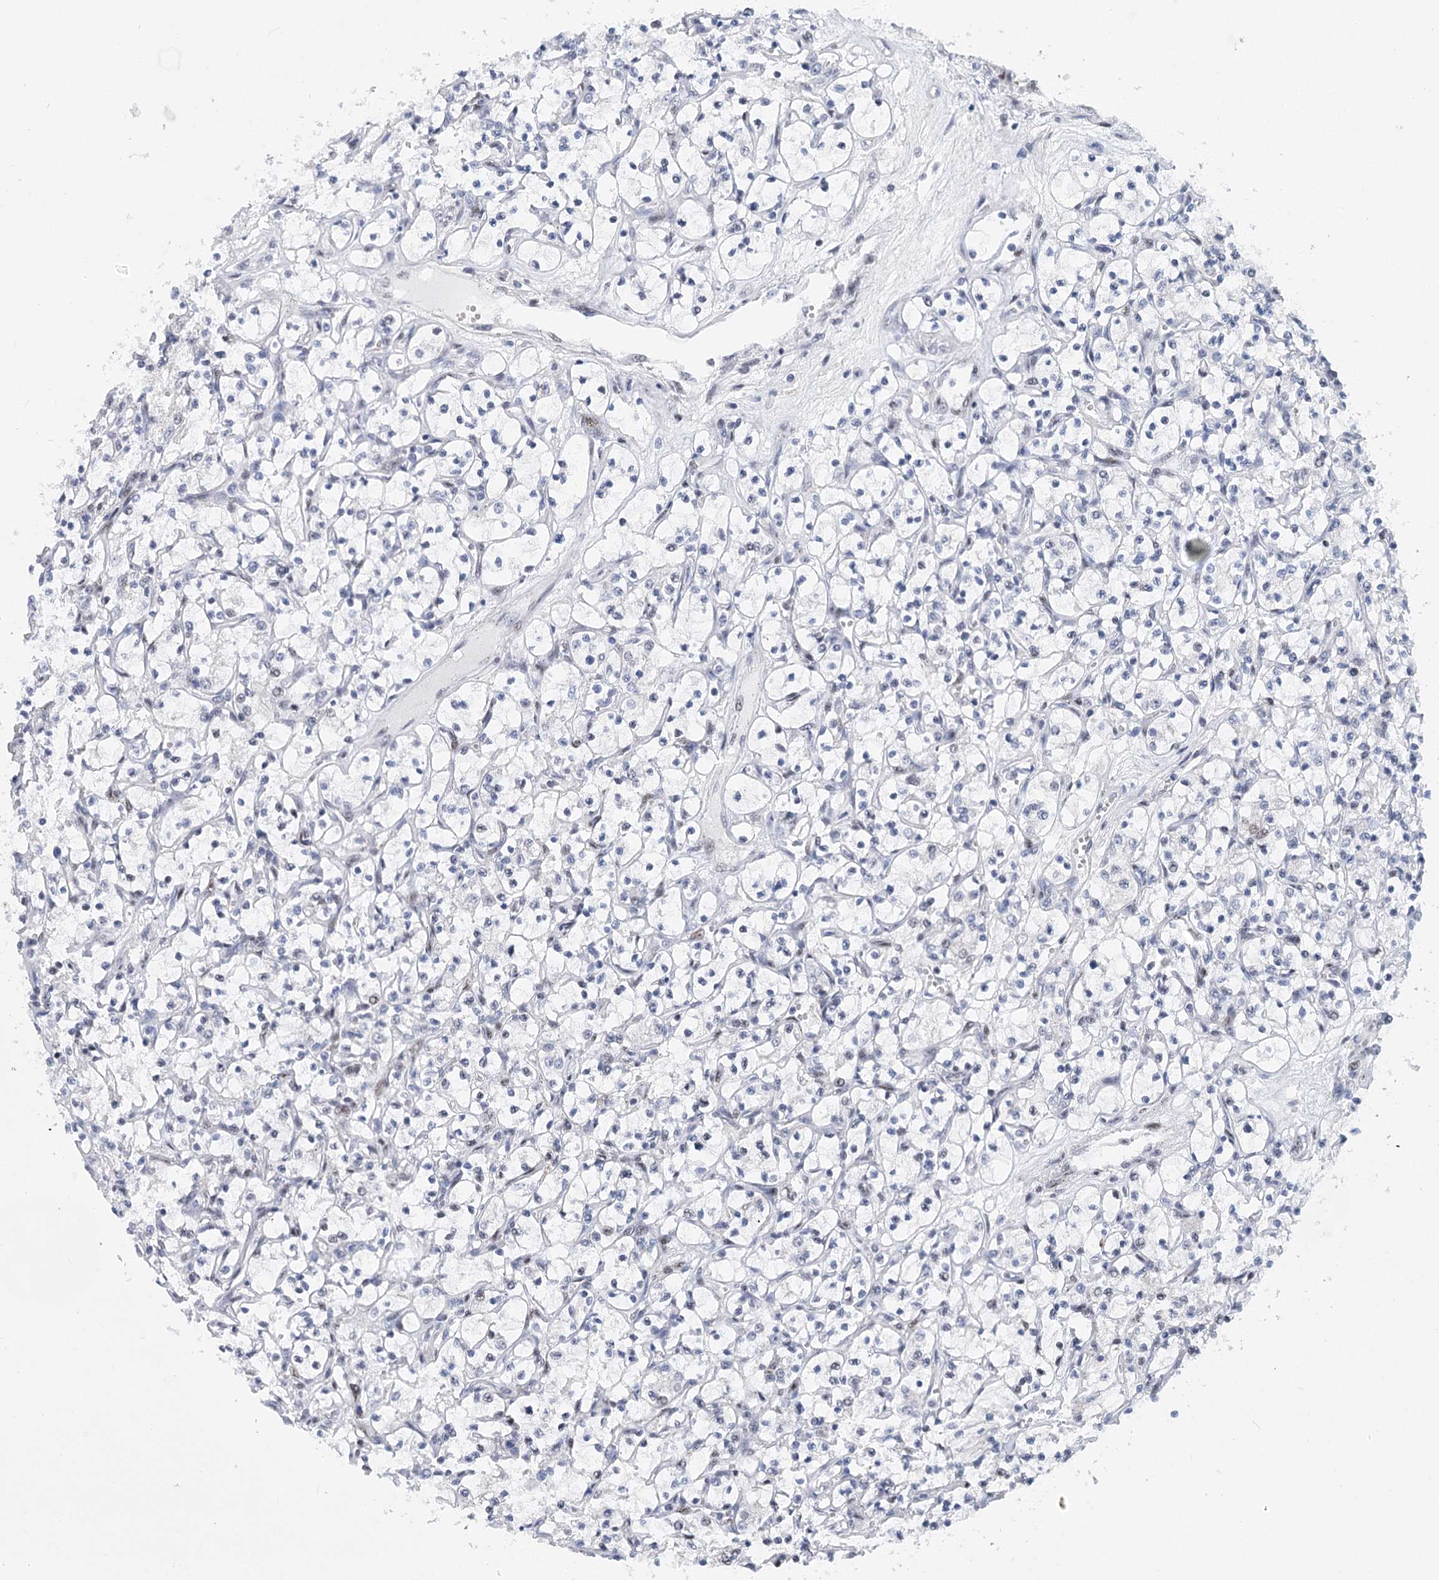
{"staining": {"intensity": "negative", "quantity": "none", "location": "none"}, "tissue": "renal cancer", "cell_type": "Tumor cells", "image_type": "cancer", "snomed": [{"axis": "morphology", "description": "Adenocarcinoma, NOS"}, {"axis": "topography", "description": "Kidney"}], "caption": "This is a photomicrograph of IHC staining of adenocarcinoma (renal), which shows no expression in tumor cells.", "gene": "CAMTA1", "patient": {"sex": "female", "age": 69}}